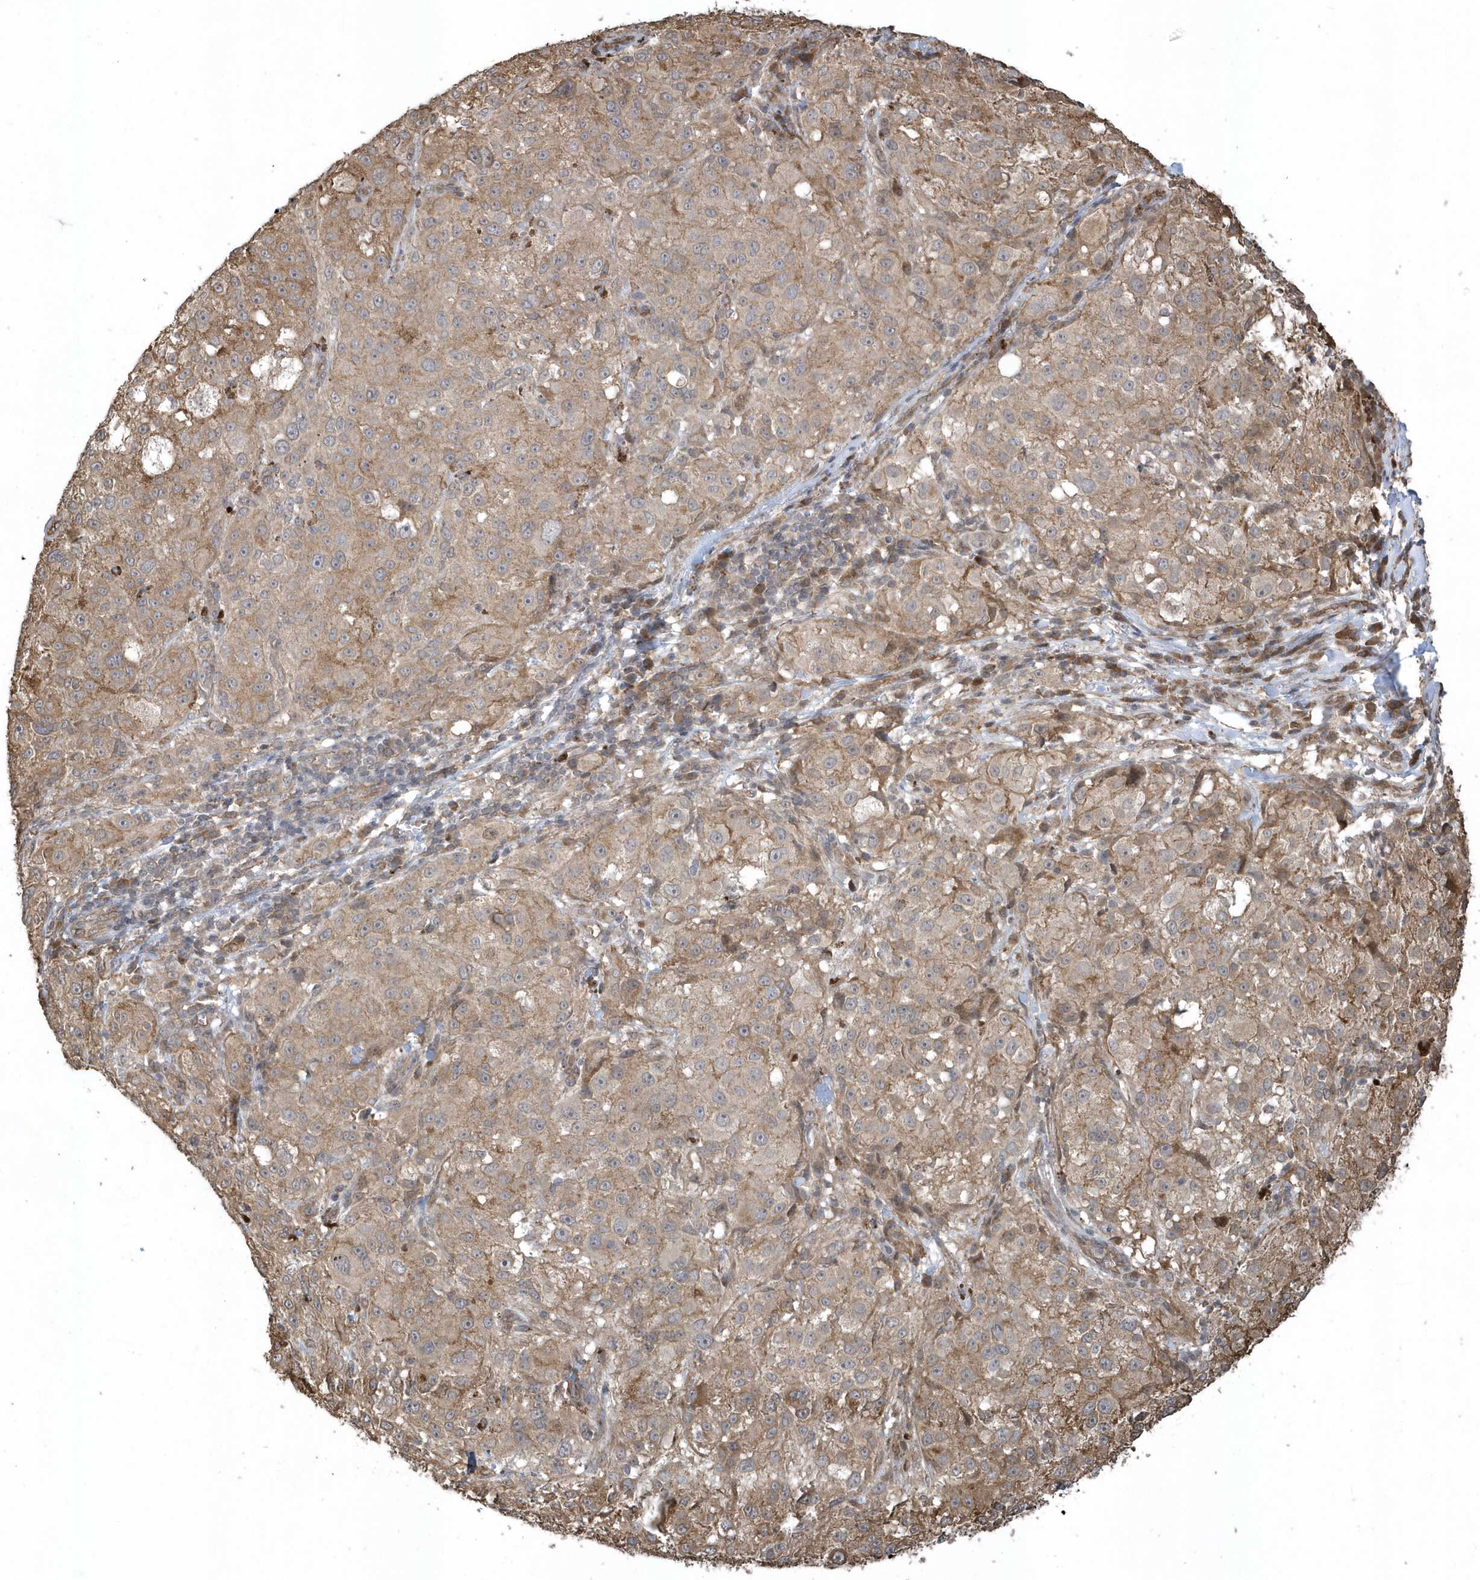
{"staining": {"intensity": "moderate", "quantity": ">75%", "location": "cytoplasmic/membranous"}, "tissue": "melanoma", "cell_type": "Tumor cells", "image_type": "cancer", "snomed": [{"axis": "morphology", "description": "Necrosis, NOS"}, {"axis": "morphology", "description": "Malignant melanoma, NOS"}, {"axis": "topography", "description": "Skin"}], "caption": "Immunohistochemical staining of human melanoma exhibits medium levels of moderate cytoplasmic/membranous protein positivity in about >75% of tumor cells.", "gene": "HERPUD1", "patient": {"sex": "female", "age": 87}}